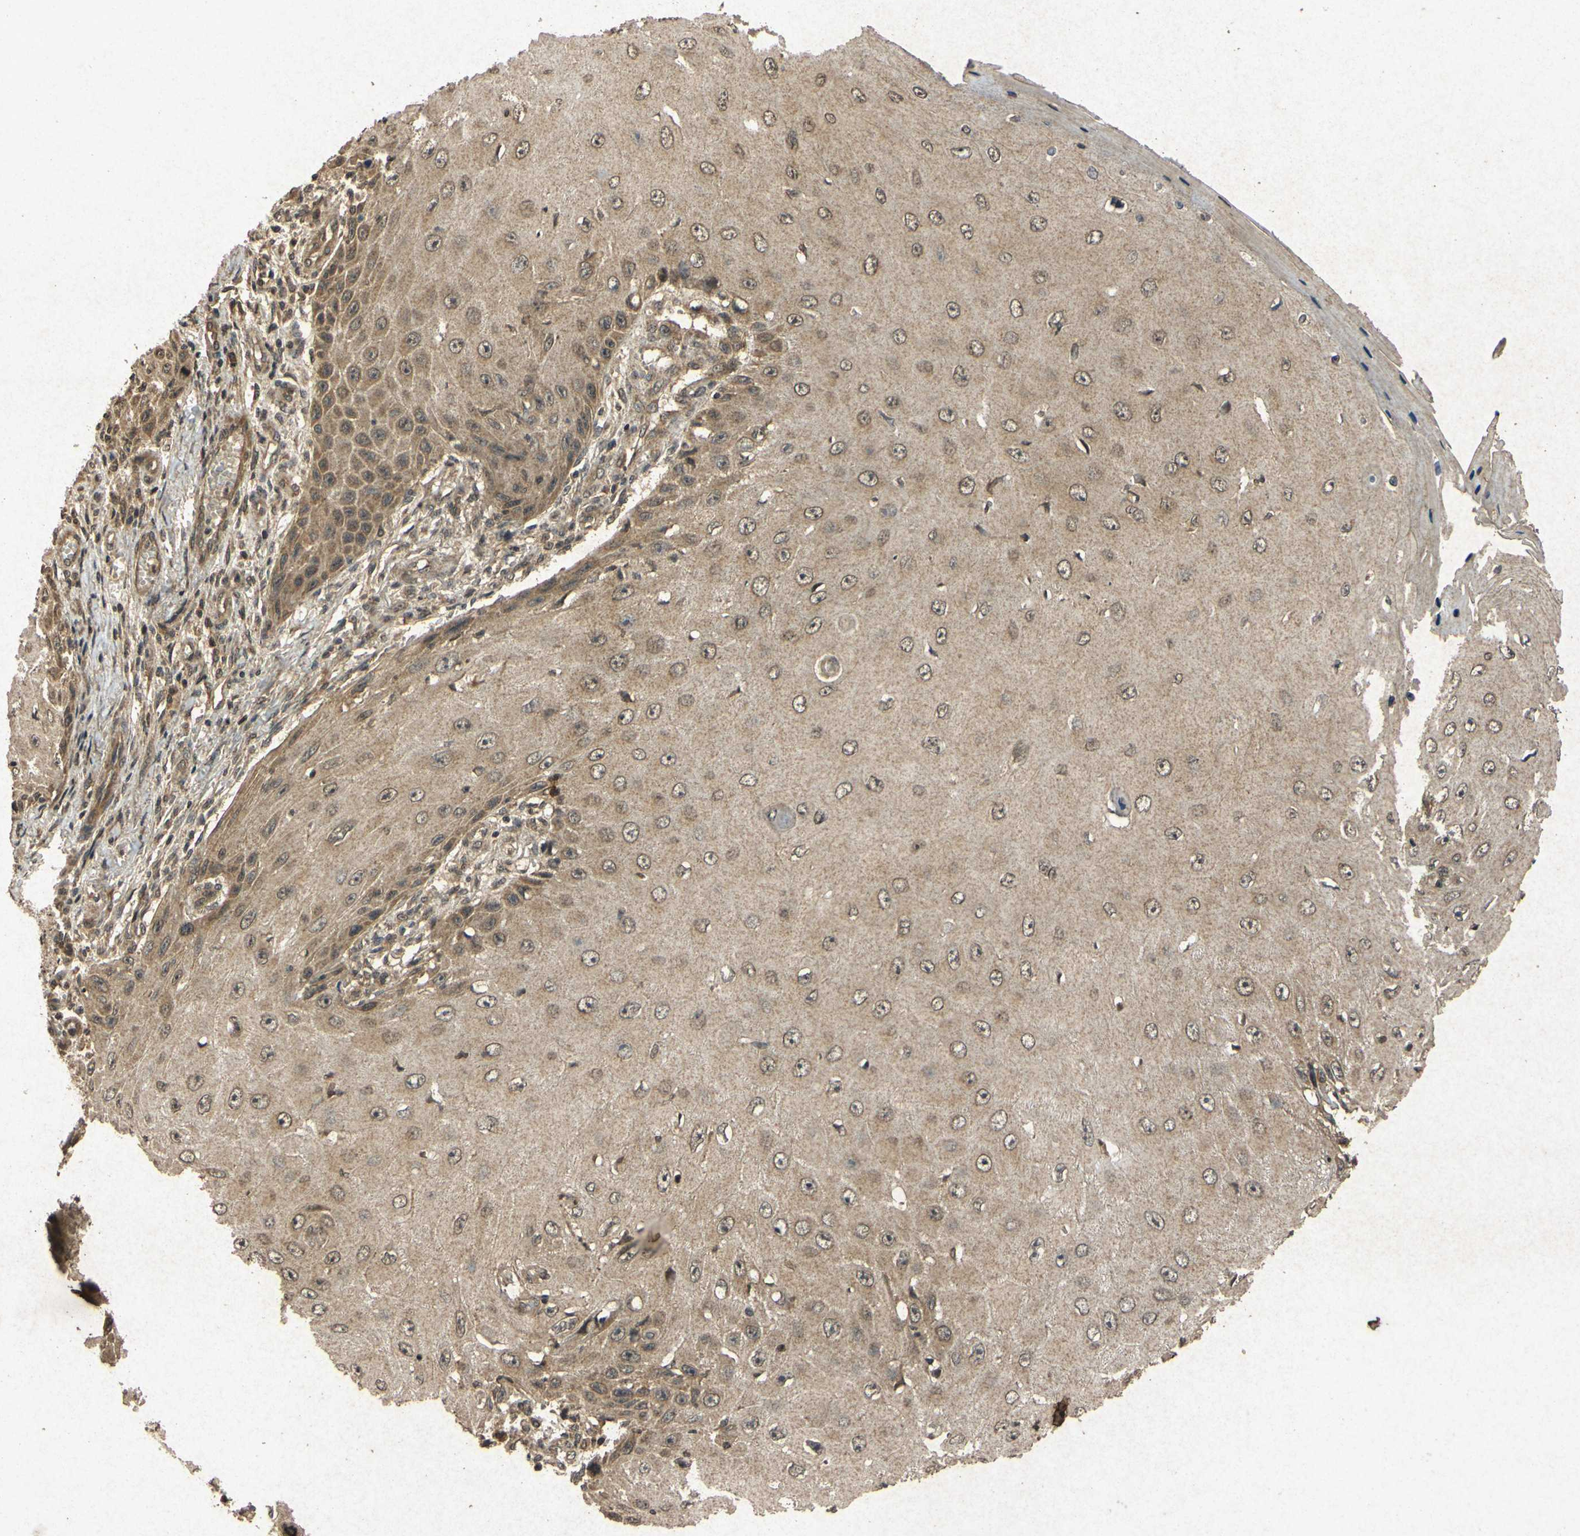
{"staining": {"intensity": "weak", "quantity": ">75%", "location": "cytoplasmic/membranous"}, "tissue": "skin cancer", "cell_type": "Tumor cells", "image_type": "cancer", "snomed": [{"axis": "morphology", "description": "Squamous cell carcinoma, NOS"}, {"axis": "topography", "description": "Skin"}], "caption": "Immunohistochemical staining of skin squamous cell carcinoma demonstrates low levels of weak cytoplasmic/membranous staining in about >75% of tumor cells. (DAB (3,3'-diaminobenzidine) = brown stain, brightfield microscopy at high magnification).", "gene": "ATP6V1H", "patient": {"sex": "female", "age": 73}}